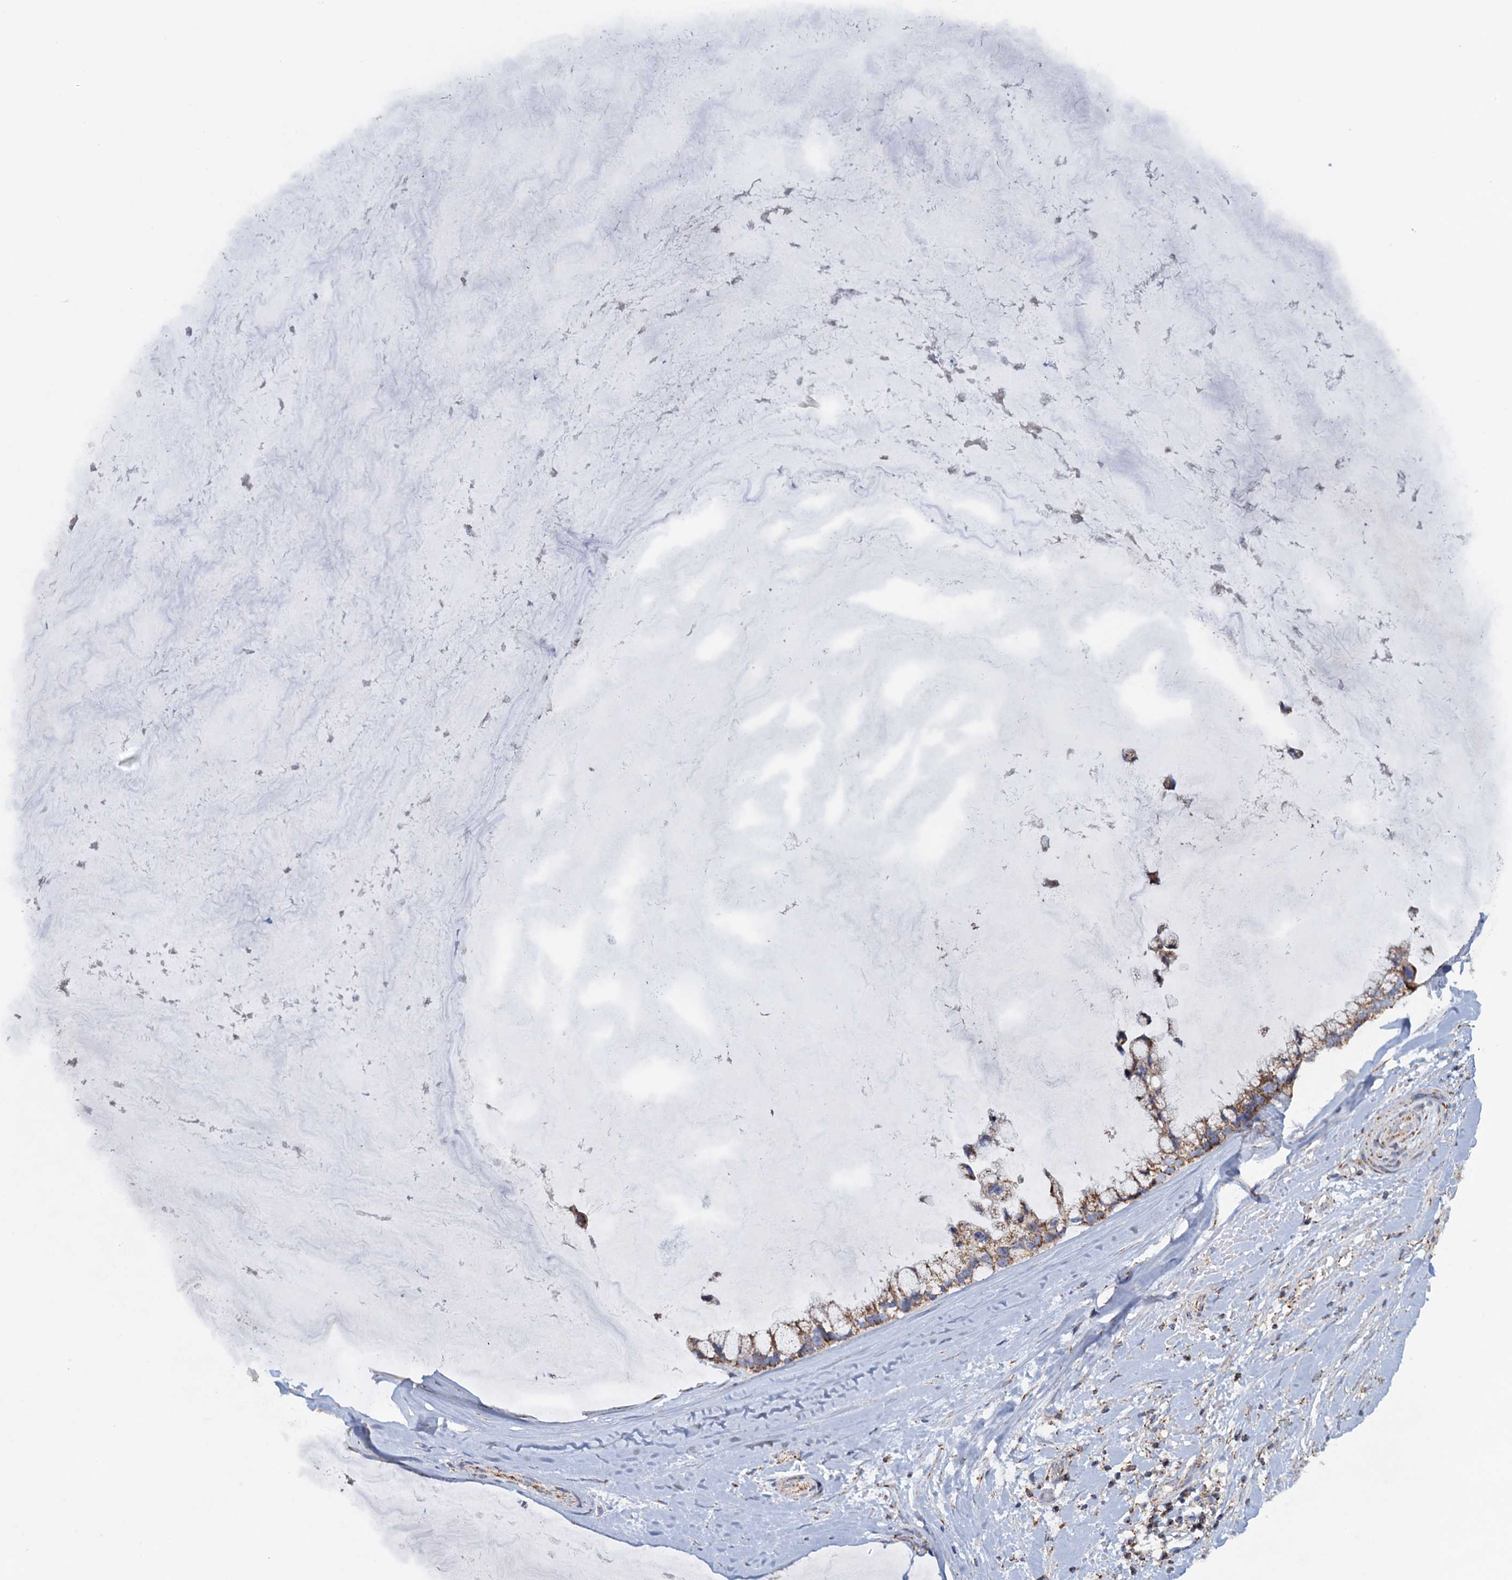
{"staining": {"intensity": "moderate", "quantity": ">75%", "location": "cytoplasmic/membranous"}, "tissue": "ovarian cancer", "cell_type": "Tumor cells", "image_type": "cancer", "snomed": [{"axis": "morphology", "description": "Cystadenocarcinoma, mucinous, NOS"}, {"axis": "topography", "description": "Ovary"}], "caption": "About >75% of tumor cells in human ovarian cancer (mucinous cystadenocarcinoma) display moderate cytoplasmic/membranous protein positivity as visualized by brown immunohistochemical staining.", "gene": "GTPBP3", "patient": {"sex": "female", "age": 39}}